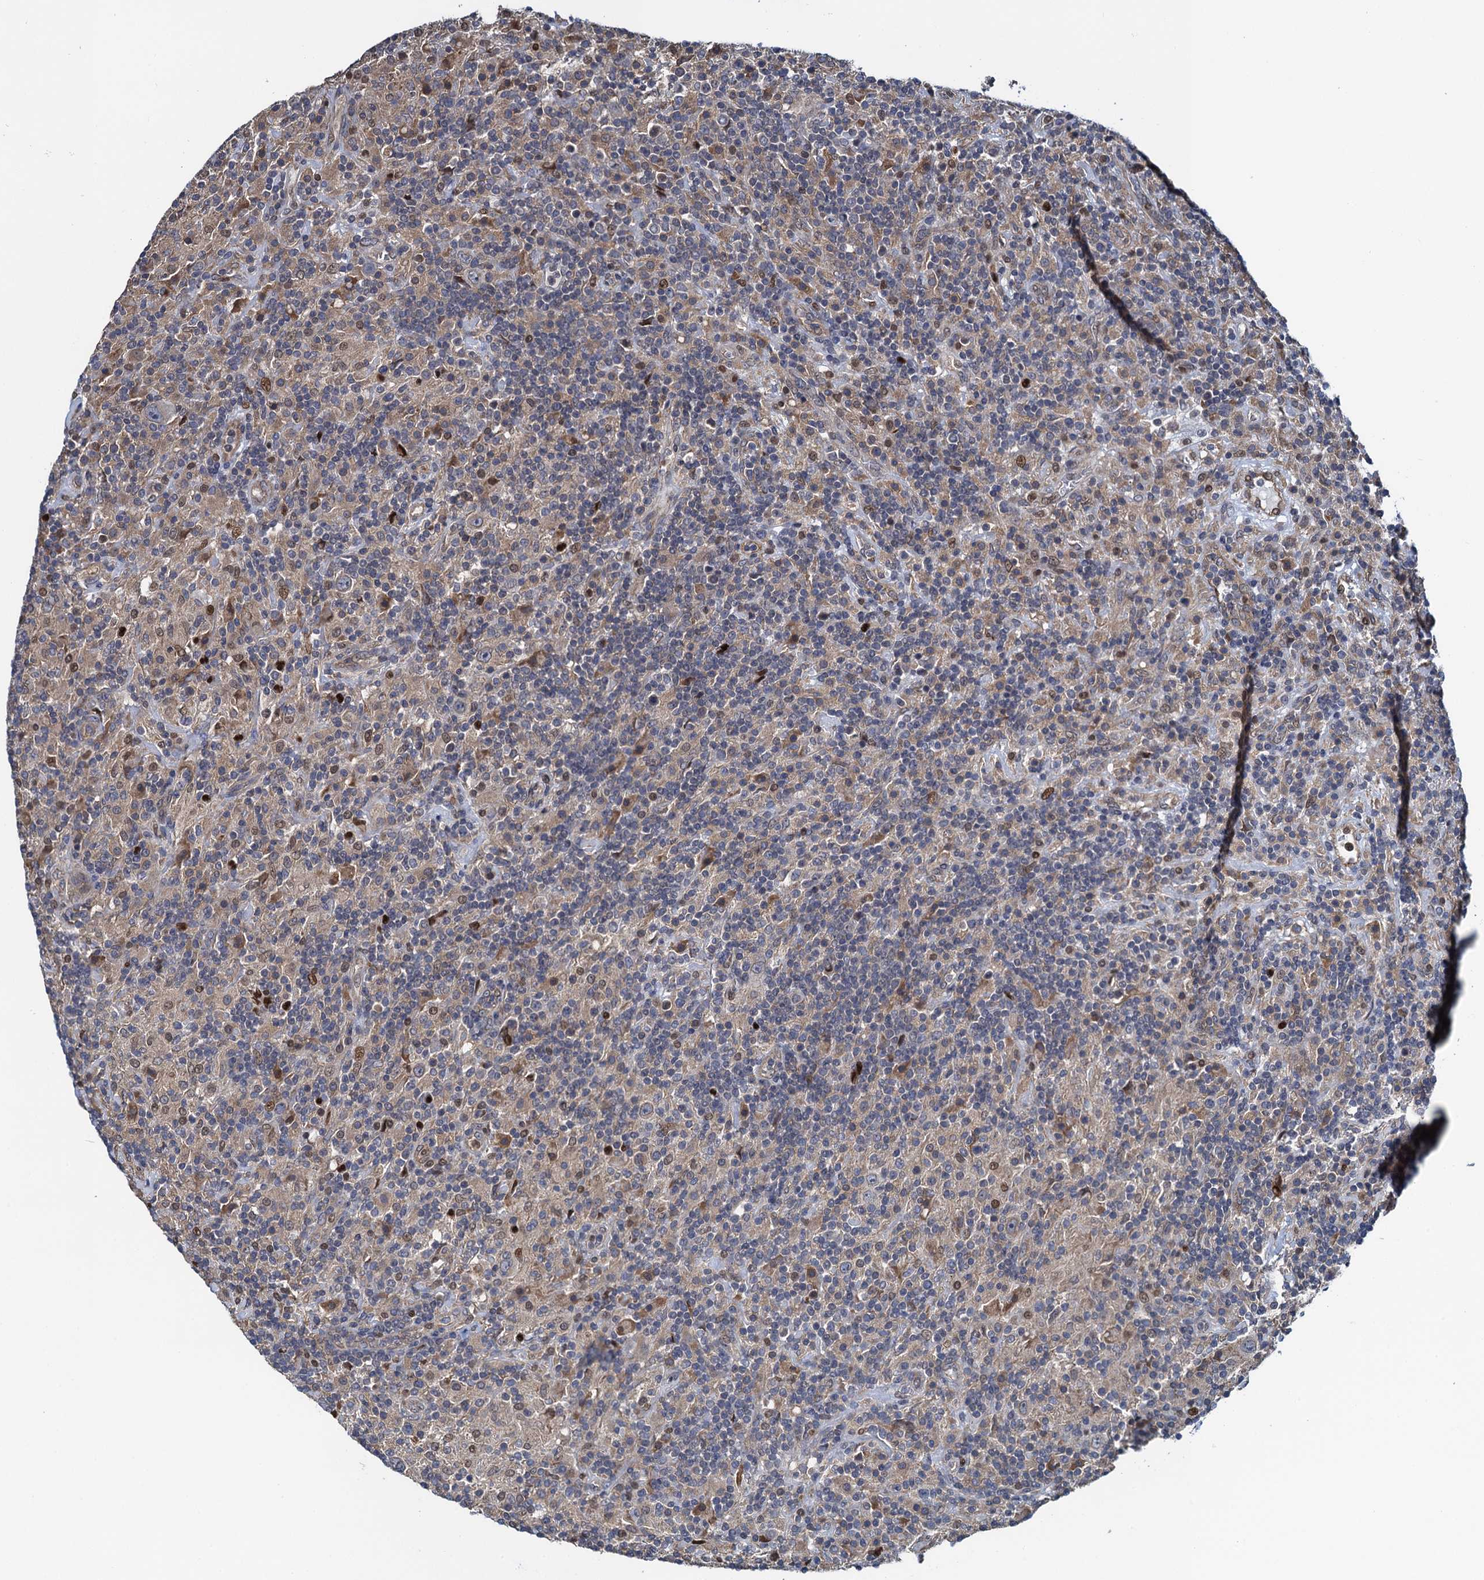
{"staining": {"intensity": "weak", "quantity": "<25%", "location": "cytoplasmic/membranous"}, "tissue": "lymphoma", "cell_type": "Tumor cells", "image_type": "cancer", "snomed": [{"axis": "morphology", "description": "Hodgkin's disease, NOS"}, {"axis": "topography", "description": "Lymph node"}], "caption": "This is an immunohistochemistry (IHC) micrograph of Hodgkin's disease. There is no expression in tumor cells.", "gene": "RNF125", "patient": {"sex": "male", "age": 70}}